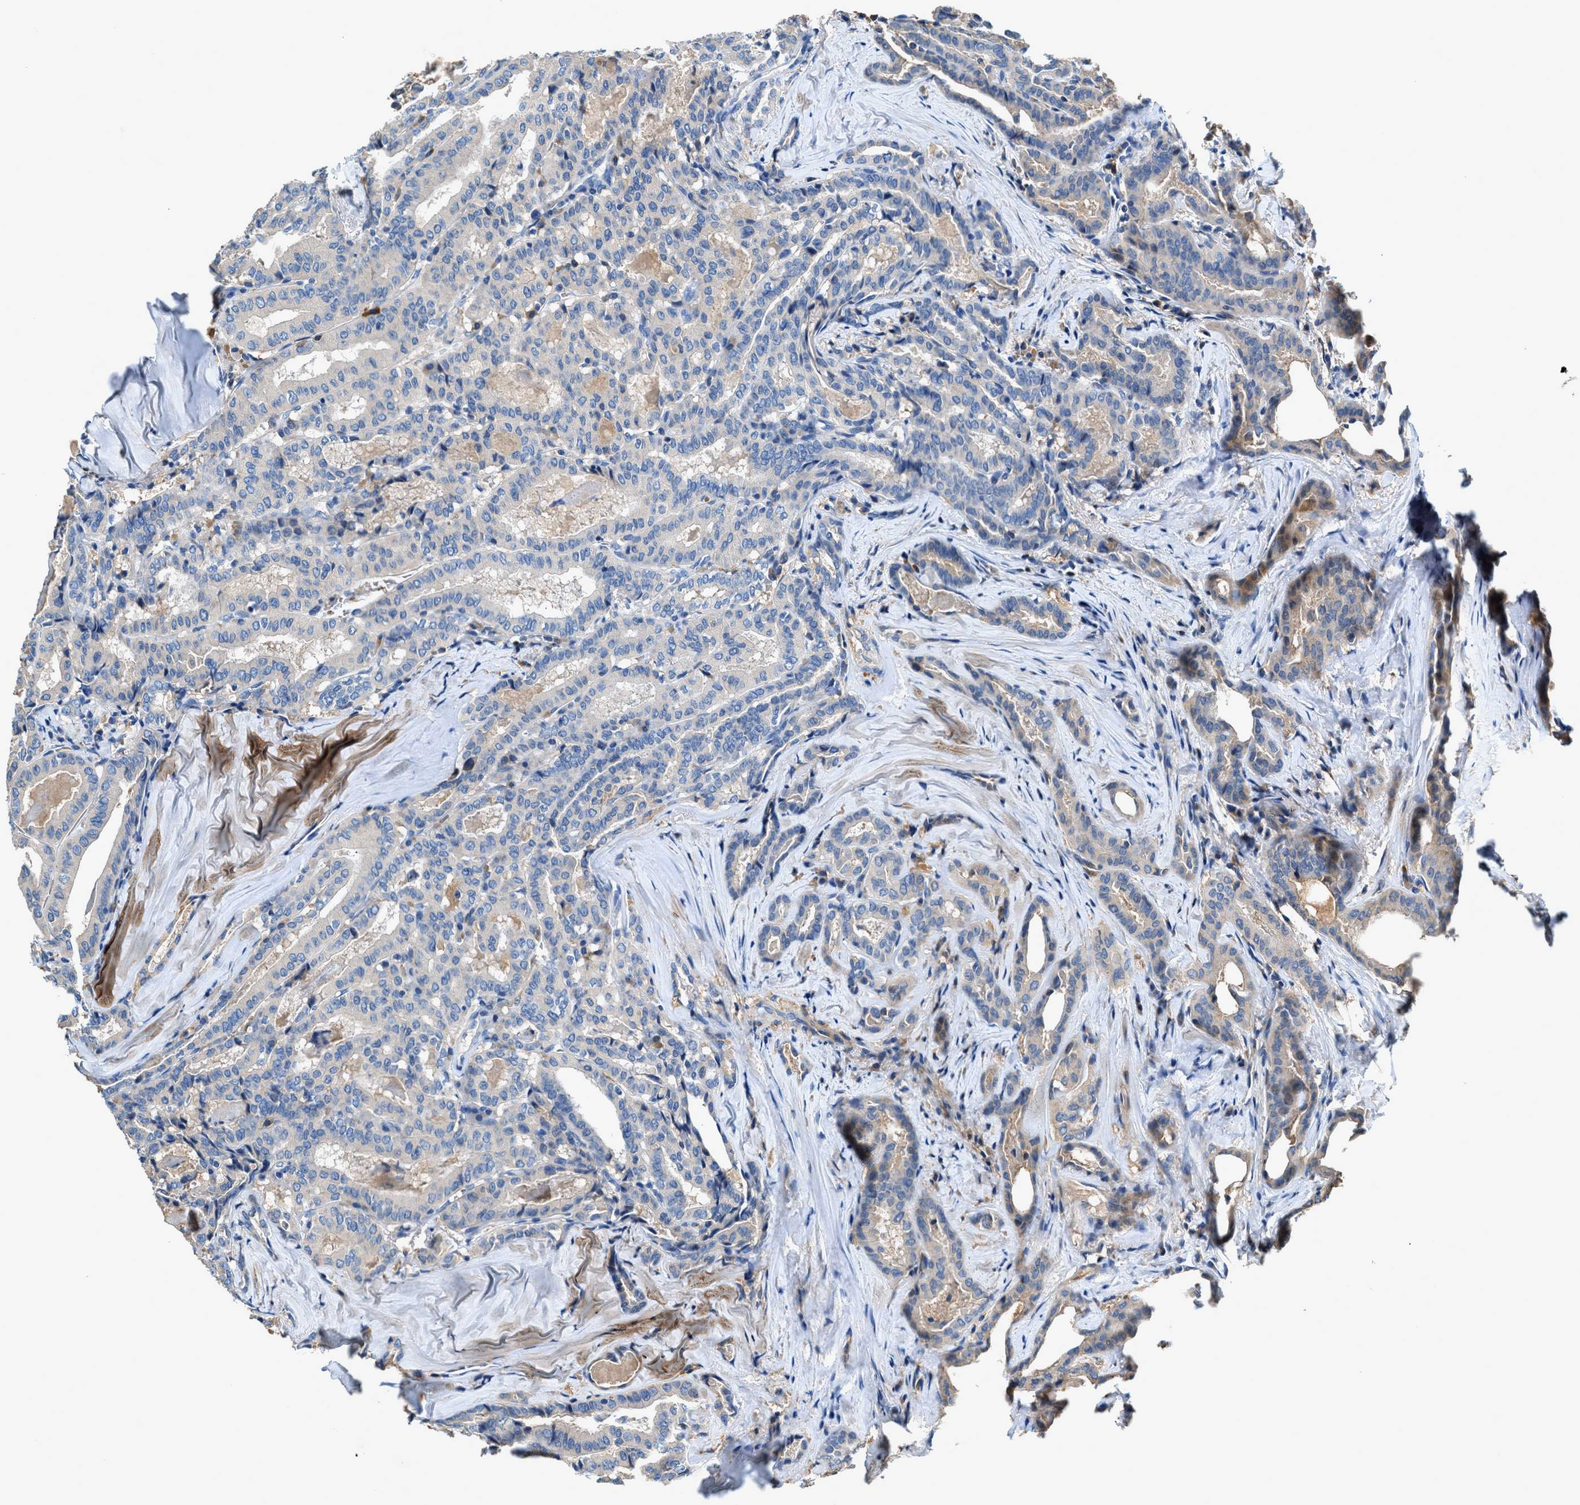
{"staining": {"intensity": "negative", "quantity": "none", "location": "none"}, "tissue": "thyroid cancer", "cell_type": "Tumor cells", "image_type": "cancer", "snomed": [{"axis": "morphology", "description": "Papillary adenocarcinoma, NOS"}, {"axis": "topography", "description": "Thyroid gland"}], "caption": "This is an immunohistochemistry micrograph of human papillary adenocarcinoma (thyroid). There is no positivity in tumor cells.", "gene": "RWDD2B", "patient": {"sex": "female", "age": 42}}